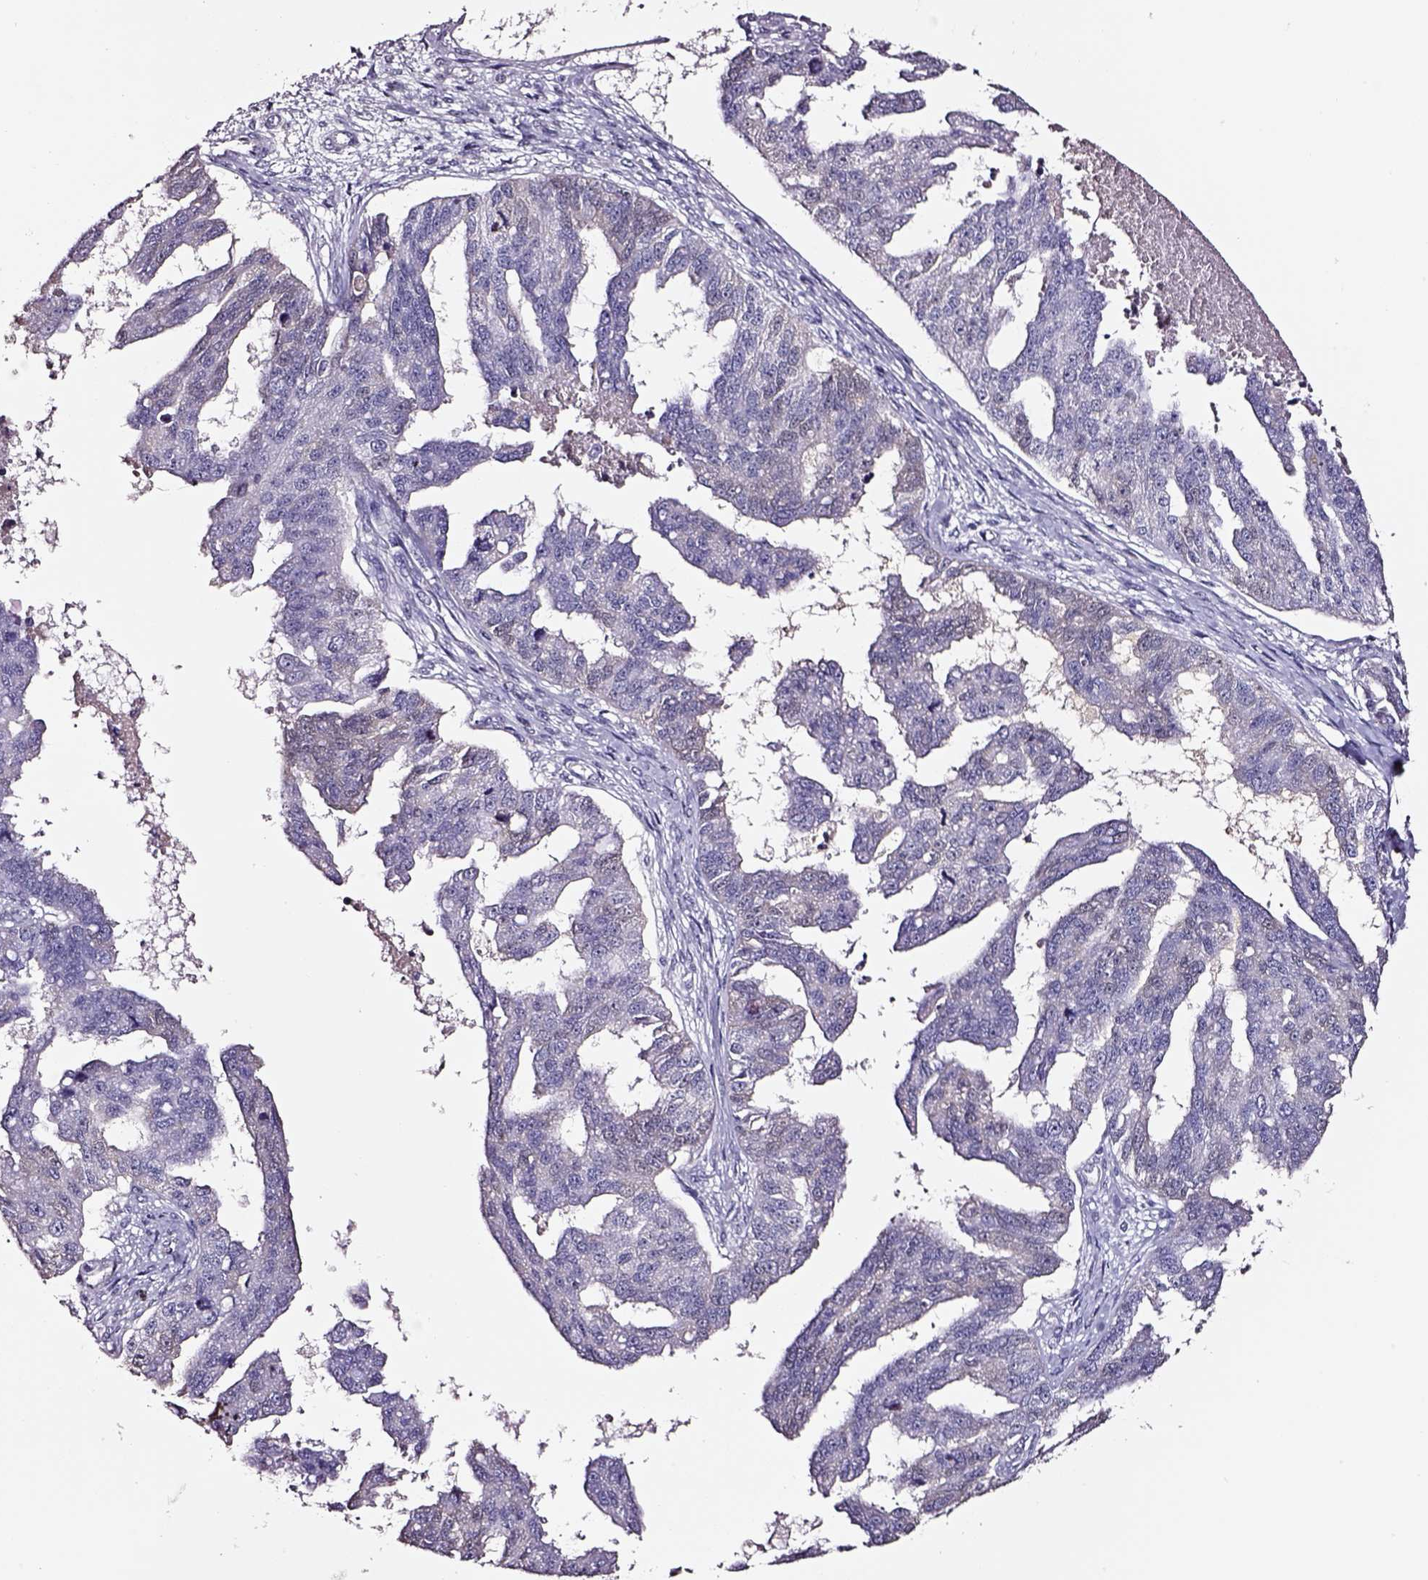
{"staining": {"intensity": "negative", "quantity": "none", "location": "none"}, "tissue": "ovarian cancer", "cell_type": "Tumor cells", "image_type": "cancer", "snomed": [{"axis": "morphology", "description": "Cystadenocarcinoma, serous, NOS"}, {"axis": "topography", "description": "Ovary"}], "caption": "Tumor cells show no significant protein expression in ovarian cancer (serous cystadenocarcinoma).", "gene": "SMIM17", "patient": {"sex": "female", "age": 58}}